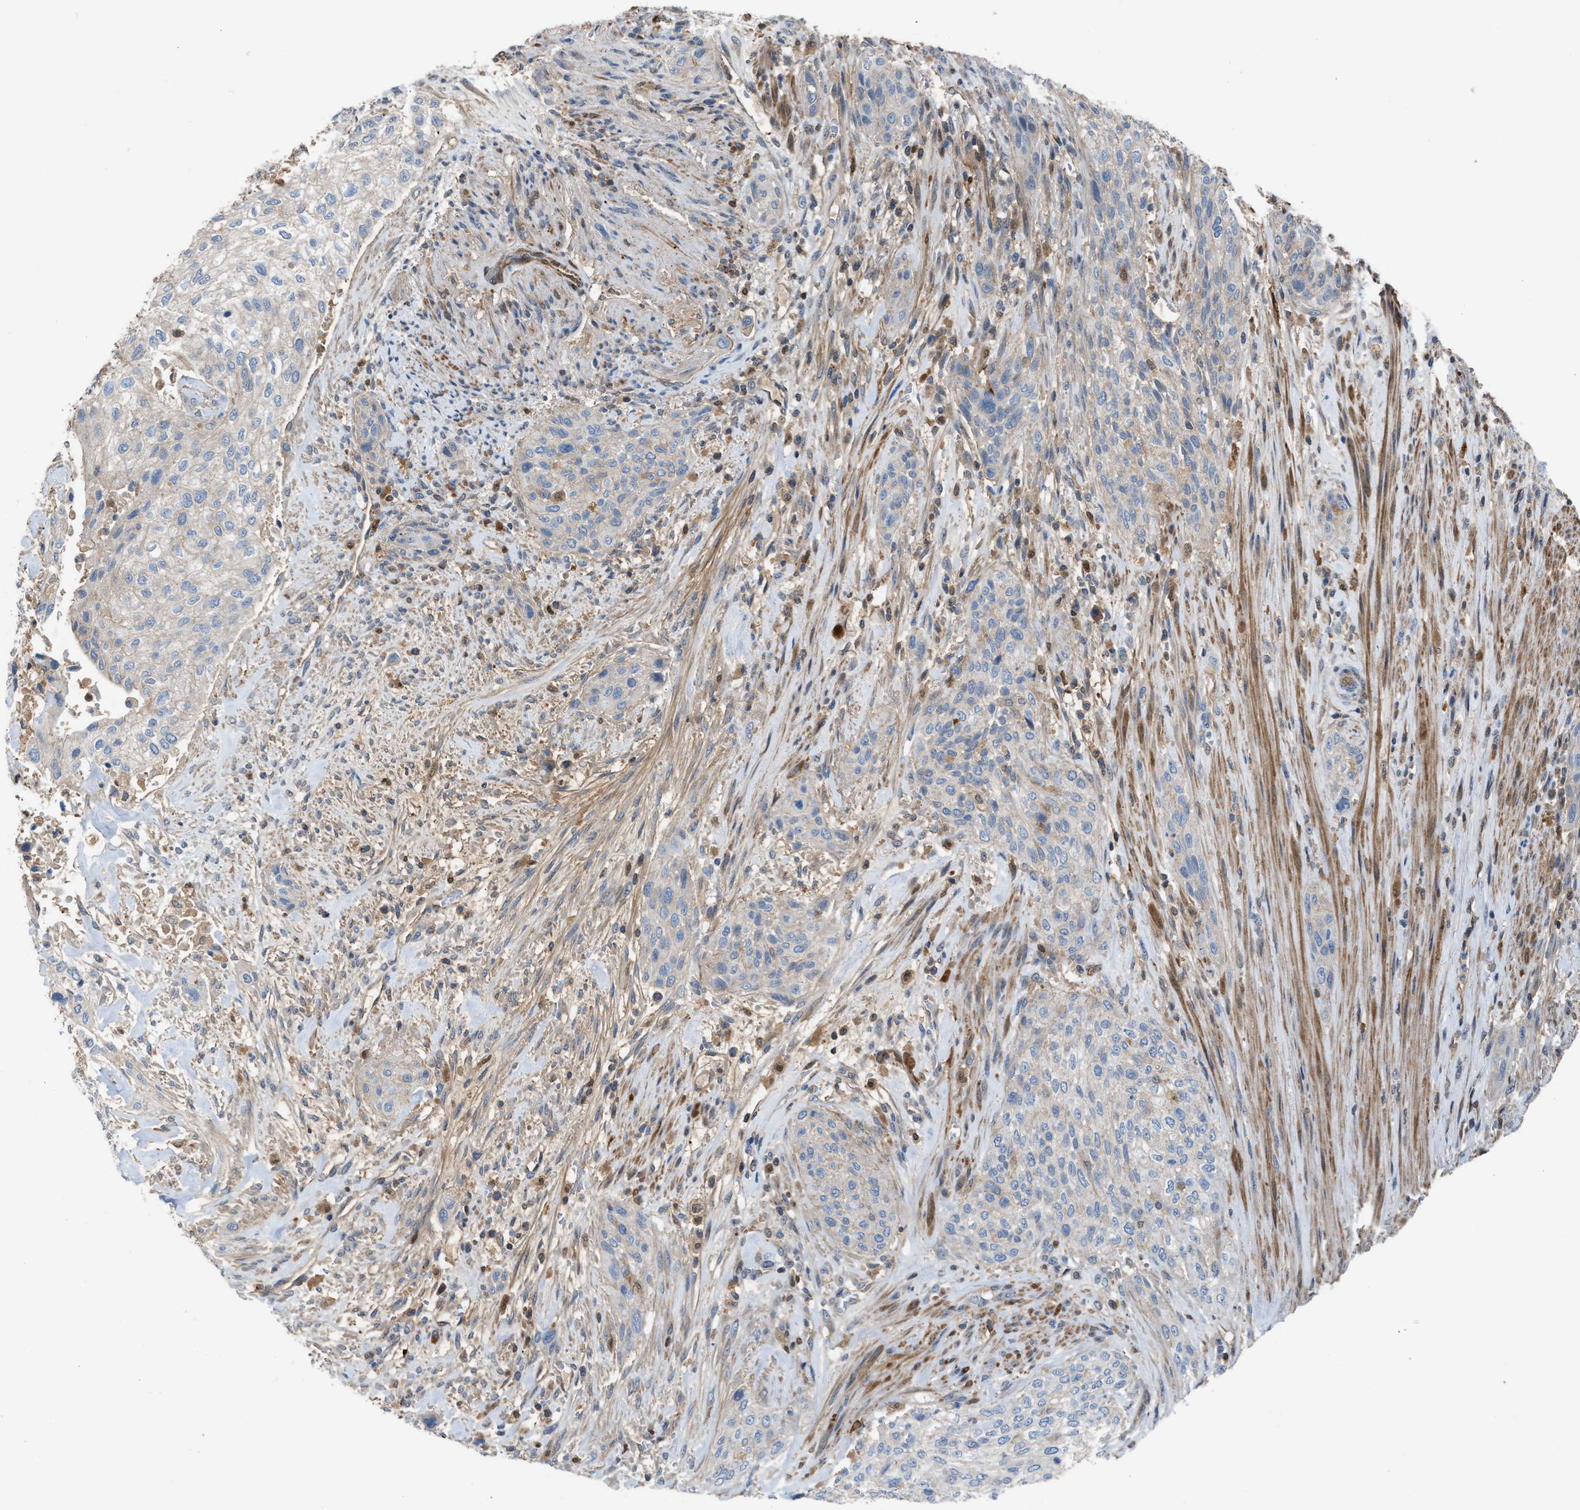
{"staining": {"intensity": "negative", "quantity": "none", "location": "none"}, "tissue": "urothelial cancer", "cell_type": "Tumor cells", "image_type": "cancer", "snomed": [{"axis": "morphology", "description": "Urothelial carcinoma, Low grade"}, {"axis": "morphology", "description": "Urothelial carcinoma, High grade"}, {"axis": "topography", "description": "Urinary bladder"}], "caption": "Tumor cells show no significant positivity in high-grade urothelial carcinoma.", "gene": "TPK1", "patient": {"sex": "male", "age": 35}}